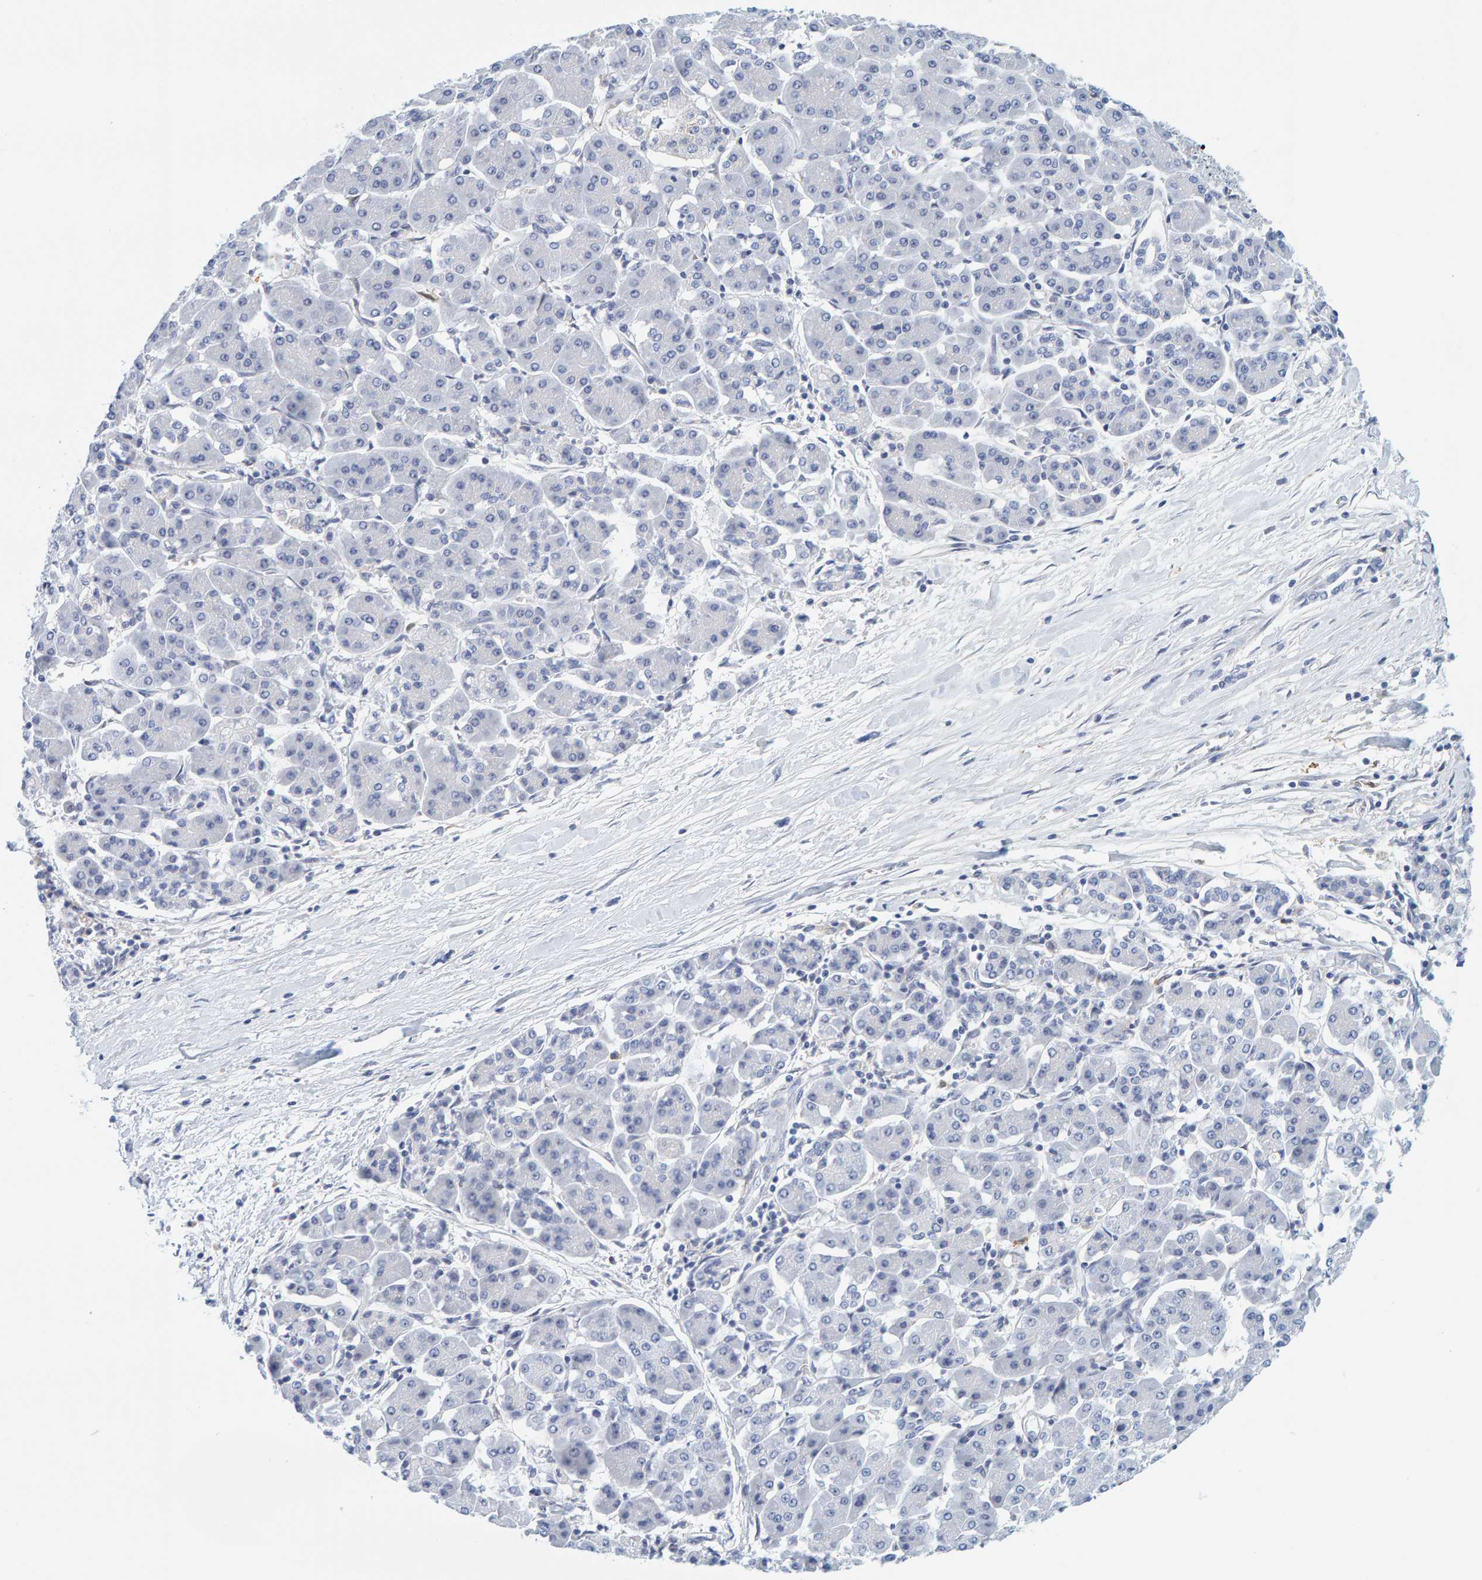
{"staining": {"intensity": "negative", "quantity": "none", "location": "none"}, "tissue": "pancreatic cancer", "cell_type": "Tumor cells", "image_type": "cancer", "snomed": [{"axis": "morphology", "description": "Adenocarcinoma, NOS"}, {"axis": "topography", "description": "Pancreas"}], "caption": "The histopathology image exhibits no staining of tumor cells in pancreatic adenocarcinoma.", "gene": "MOG", "patient": {"sex": "female", "age": 57}}